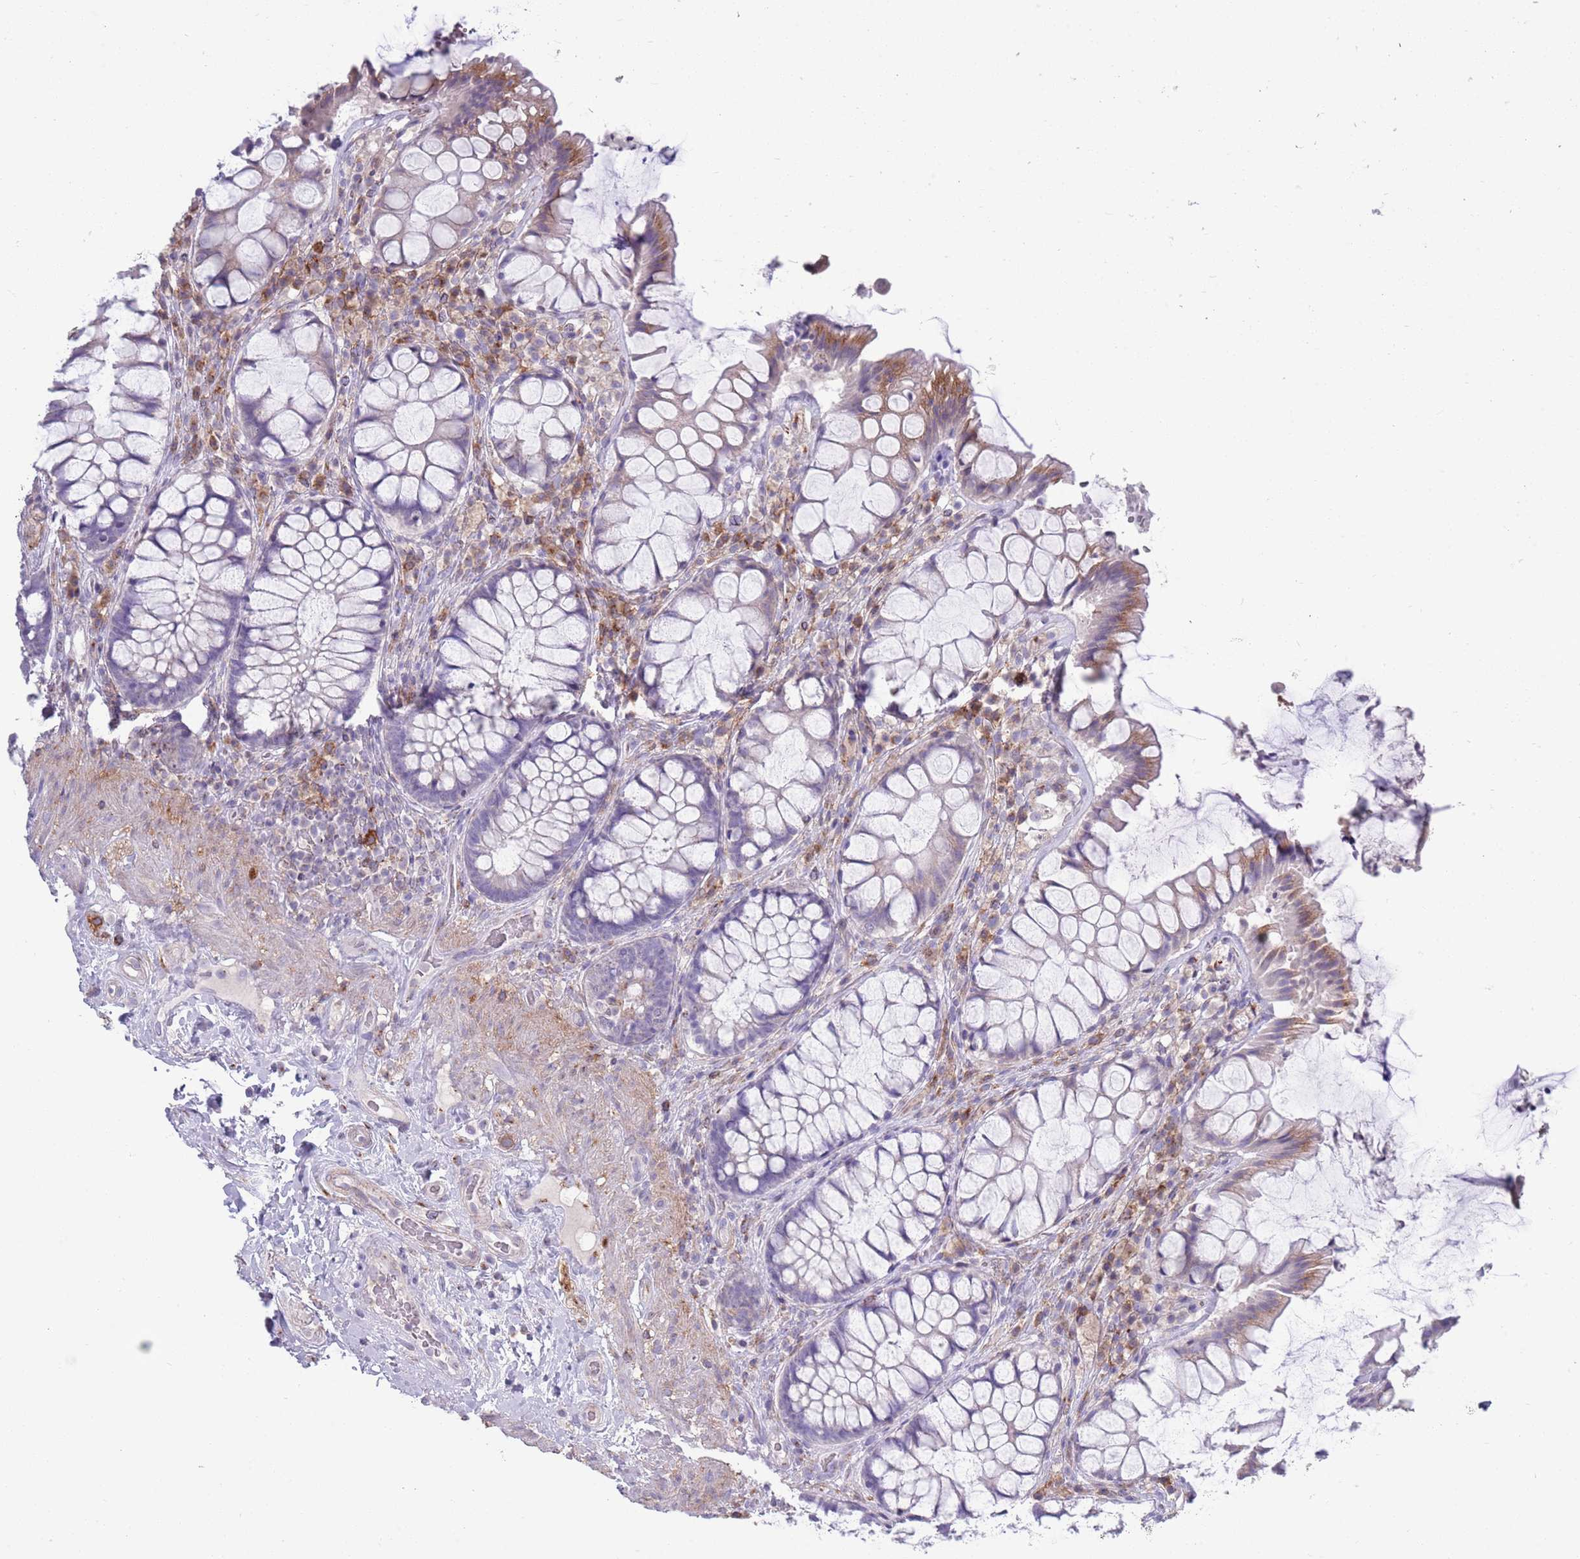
{"staining": {"intensity": "moderate", "quantity": "<25%", "location": "cytoplasmic/membranous"}, "tissue": "rectum", "cell_type": "Glandular cells", "image_type": "normal", "snomed": [{"axis": "morphology", "description": "Normal tissue, NOS"}, {"axis": "topography", "description": "Rectum"}], "caption": "The immunohistochemical stain labels moderate cytoplasmic/membranous staining in glandular cells of normal rectum. (Stains: DAB (3,3'-diaminobenzidine) in brown, nuclei in blue, Microscopy: brightfield microscopy at high magnification).", "gene": "ACSBG1", "patient": {"sex": "female", "age": 58}}